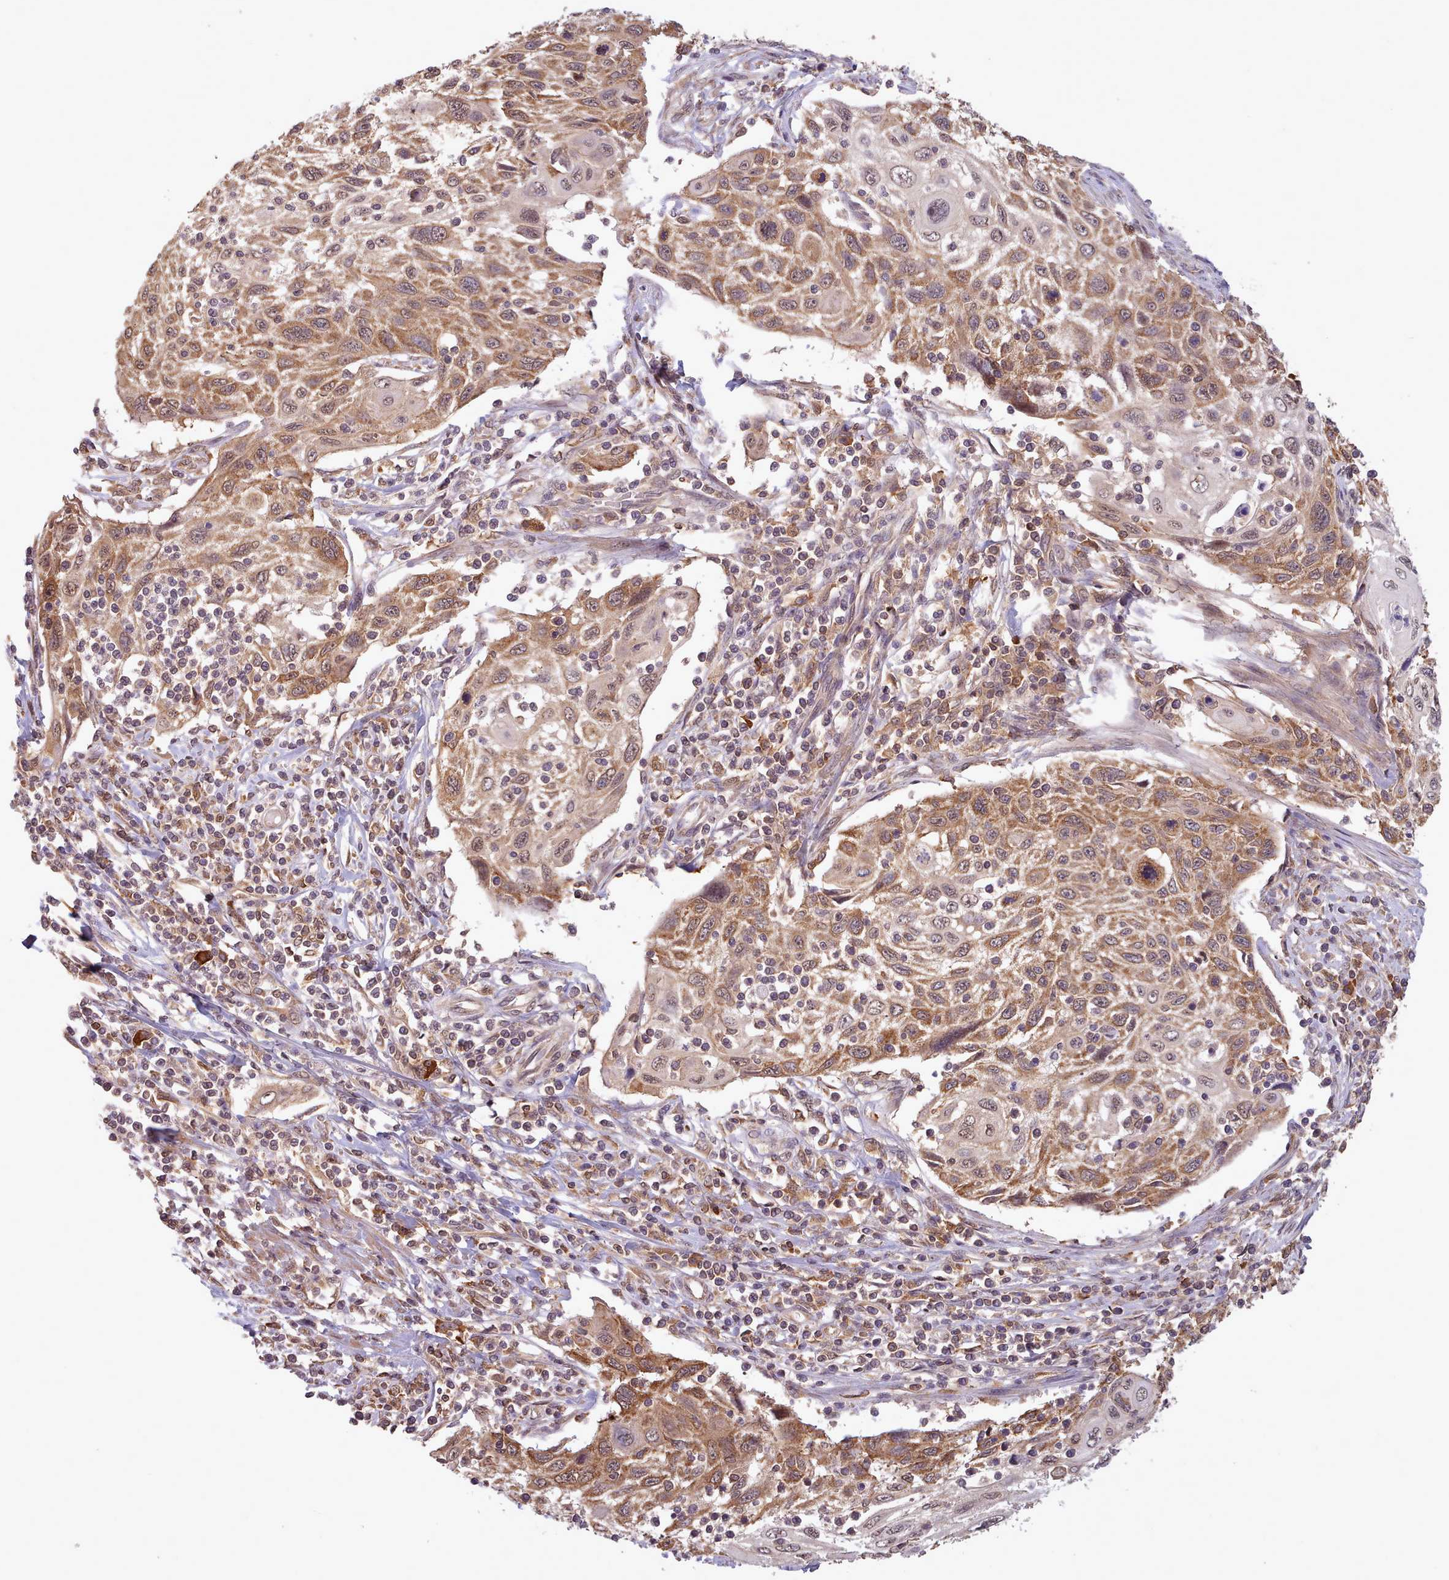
{"staining": {"intensity": "moderate", "quantity": ">75%", "location": "cytoplasmic/membranous,nuclear"}, "tissue": "cervical cancer", "cell_type": "Tumor cells", "image_type": "cancer", "snomed": [{"axis": "morphology", "description": "Squamous cell carcinoma, NOS"}, {"axis": "topography", "description": "Cervix"}], "caption": "Protein expression analysis of human cervical cancer (squamous cell carcinoma) reveals moderate cytoplasmic/membranous and nuclear expression in approximately >75% of tumor cells.", "gene": "PIP4P1", "patient": {"sex": "female", "age": 70}}